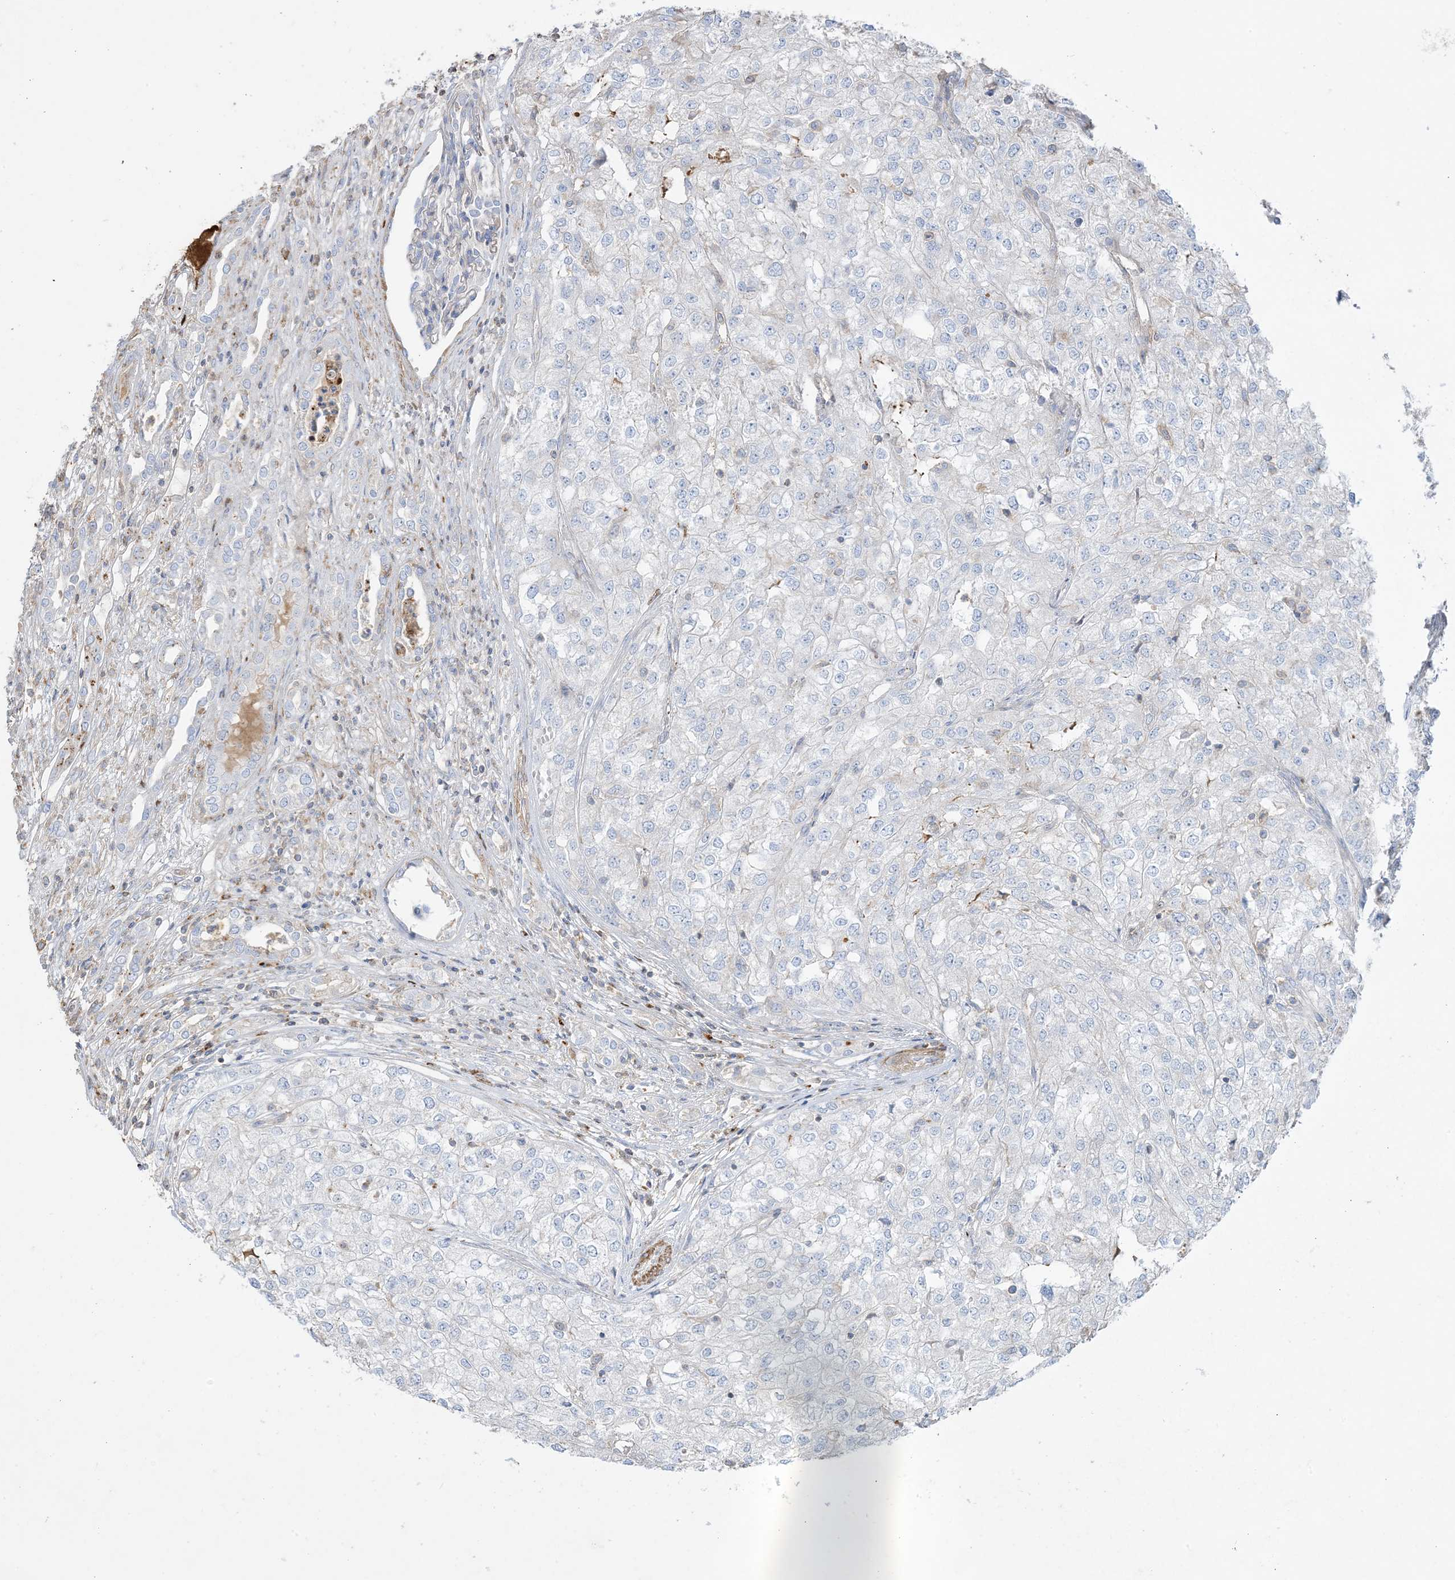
{"staining": {"intensity": "negative", "quantity": "none", "location": "none"}, "tissue": "renal cancer", "cell_type": "Tumor cells", "image_type": "cancer", "snomed": [{"axis": "morphology", "description": "Adenocarcinoma, NOS"}, {"axis": "topography", "description": "Kidney"}], "caption": "Renal cancer was stained to show a protein in brown. There is no significant positivity in tumor cells.", "gene": "GTF3C2", "patient": {"sex": "female", "age": 54}}